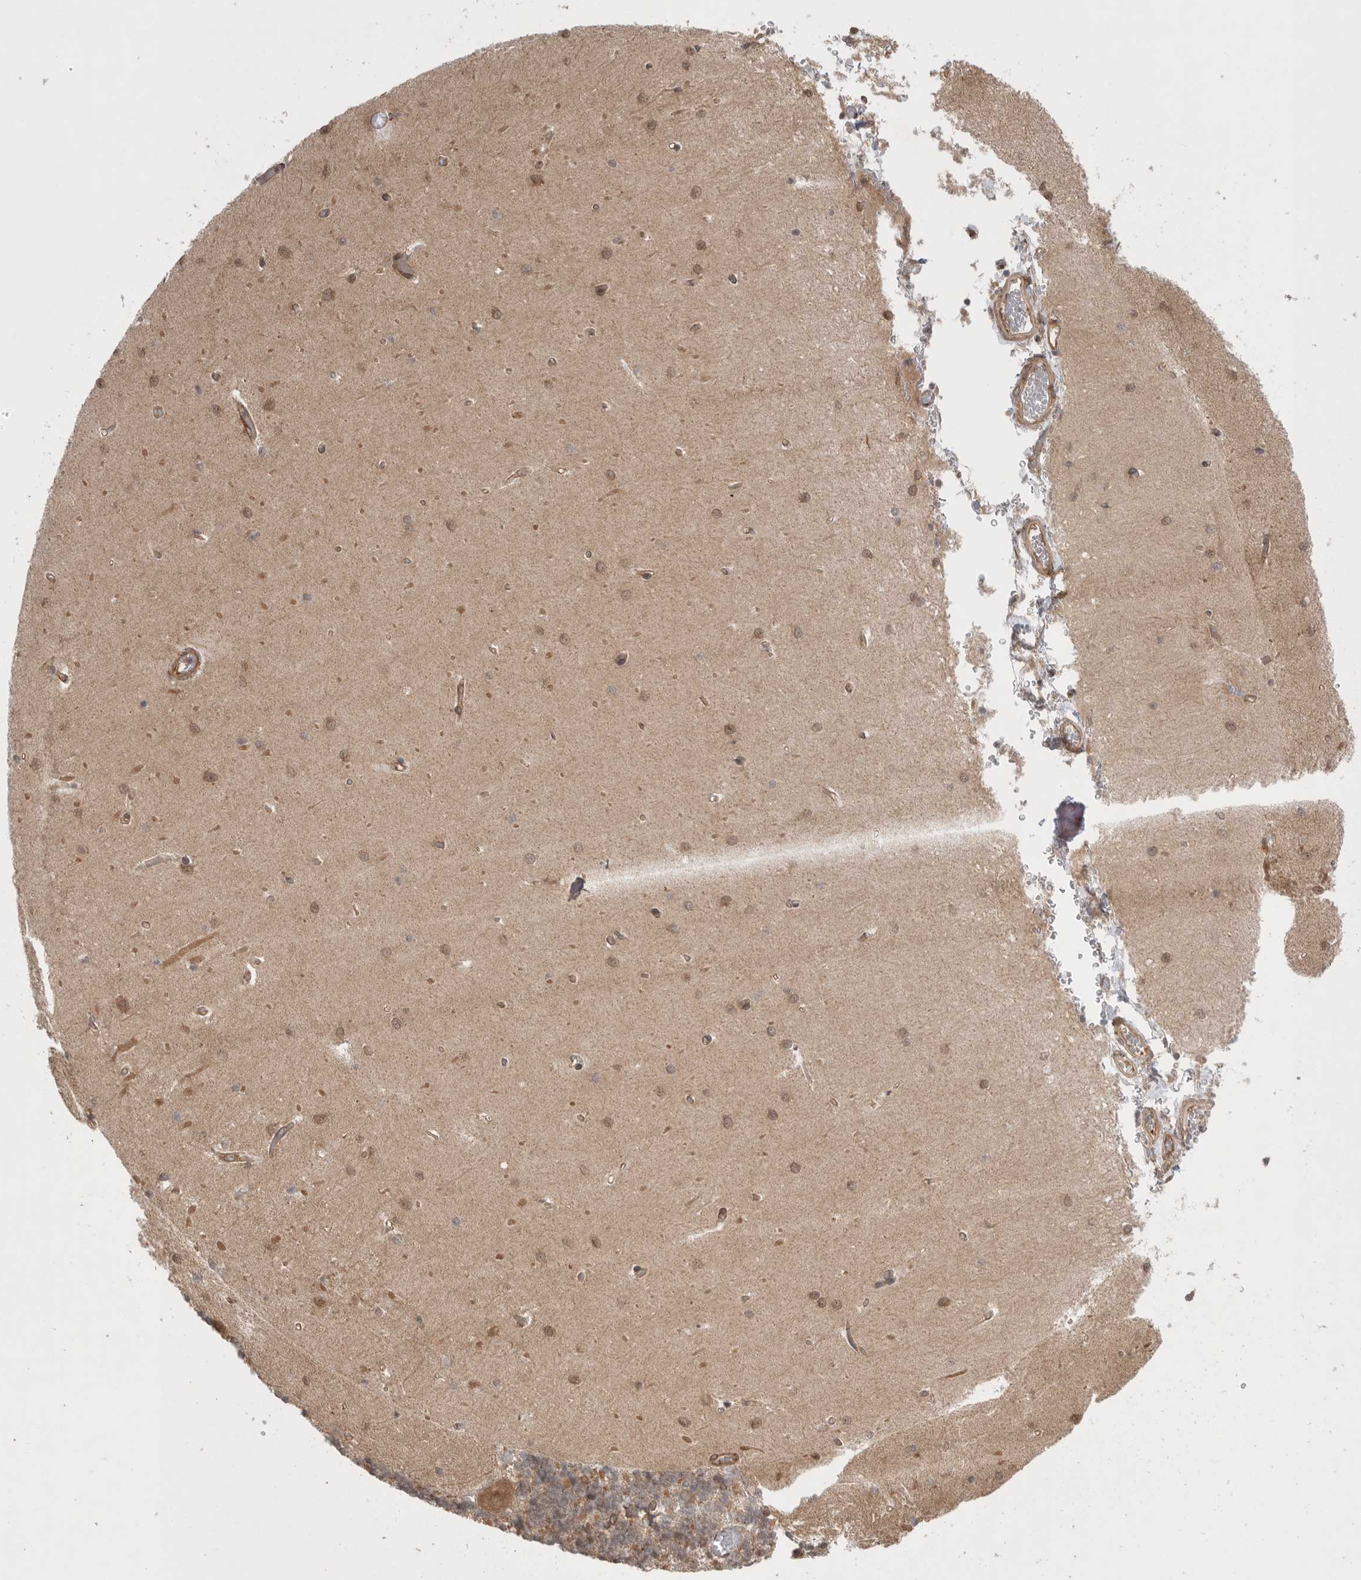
{"staining": {"intensity": "moderate", "quantity": ">75%", "location": "cytoplasmic/membranous"}, "tissue": "cerebellum", "cell_type": "Cells in granular layer", "image_type": "normal", "snomed": [{"axis": "morphology", "description": "Normal tissue, NOS"}, {"axis": "topography", "description": "Cerebellum"}], "caption": "Unremarkable cerebellum shows moderate cytoplasmic/membranous staining in approximately >75% of cells in granular layer, visualized by immunohistochemistry. (DAB (3,3'-diaminobenzidine) IHC with brightfield microscopy, high magnification).", "gene": "VPS50", "patient": {"sex": "male", "age": 37}}